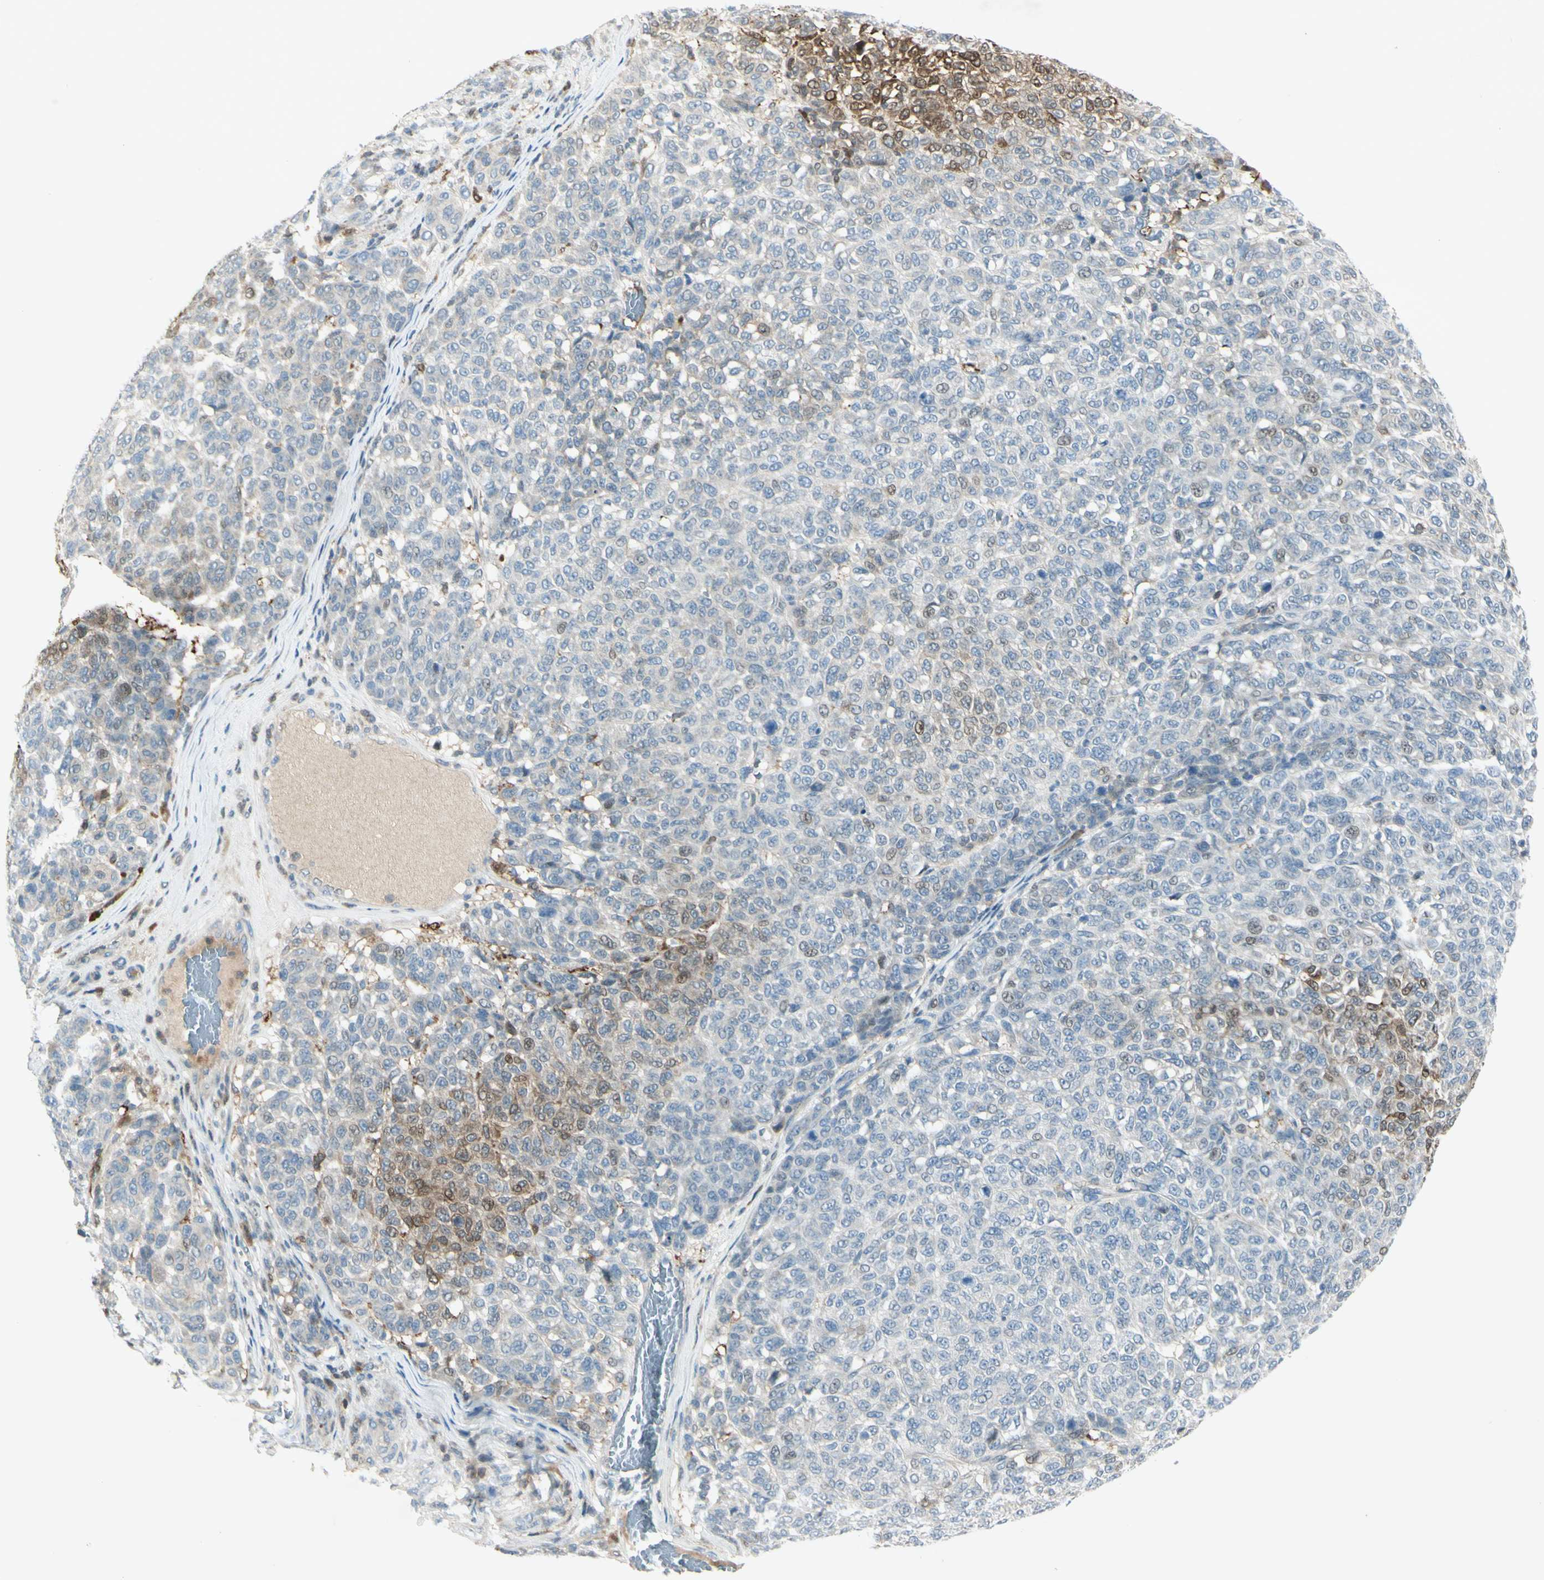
{"staining": {"intensity": "strong", "quantity": "<25%", "location": "cytoplasmic/membranous"}, "tissue": "melanoma", "cell_type": "Tumor cells", "image_type": "cancer", "snomed": [{"axis": "morphology", "description": "Malignant melanoma, NOS"}, {"axis": "topography", "description": "Skin"}], "caption": "Human malignant melanoma stained with a protein marker demonstrates strong staining in tumor cells.", "gene": "C1orf159", "patient": {"sex": "male", "age": 59}}